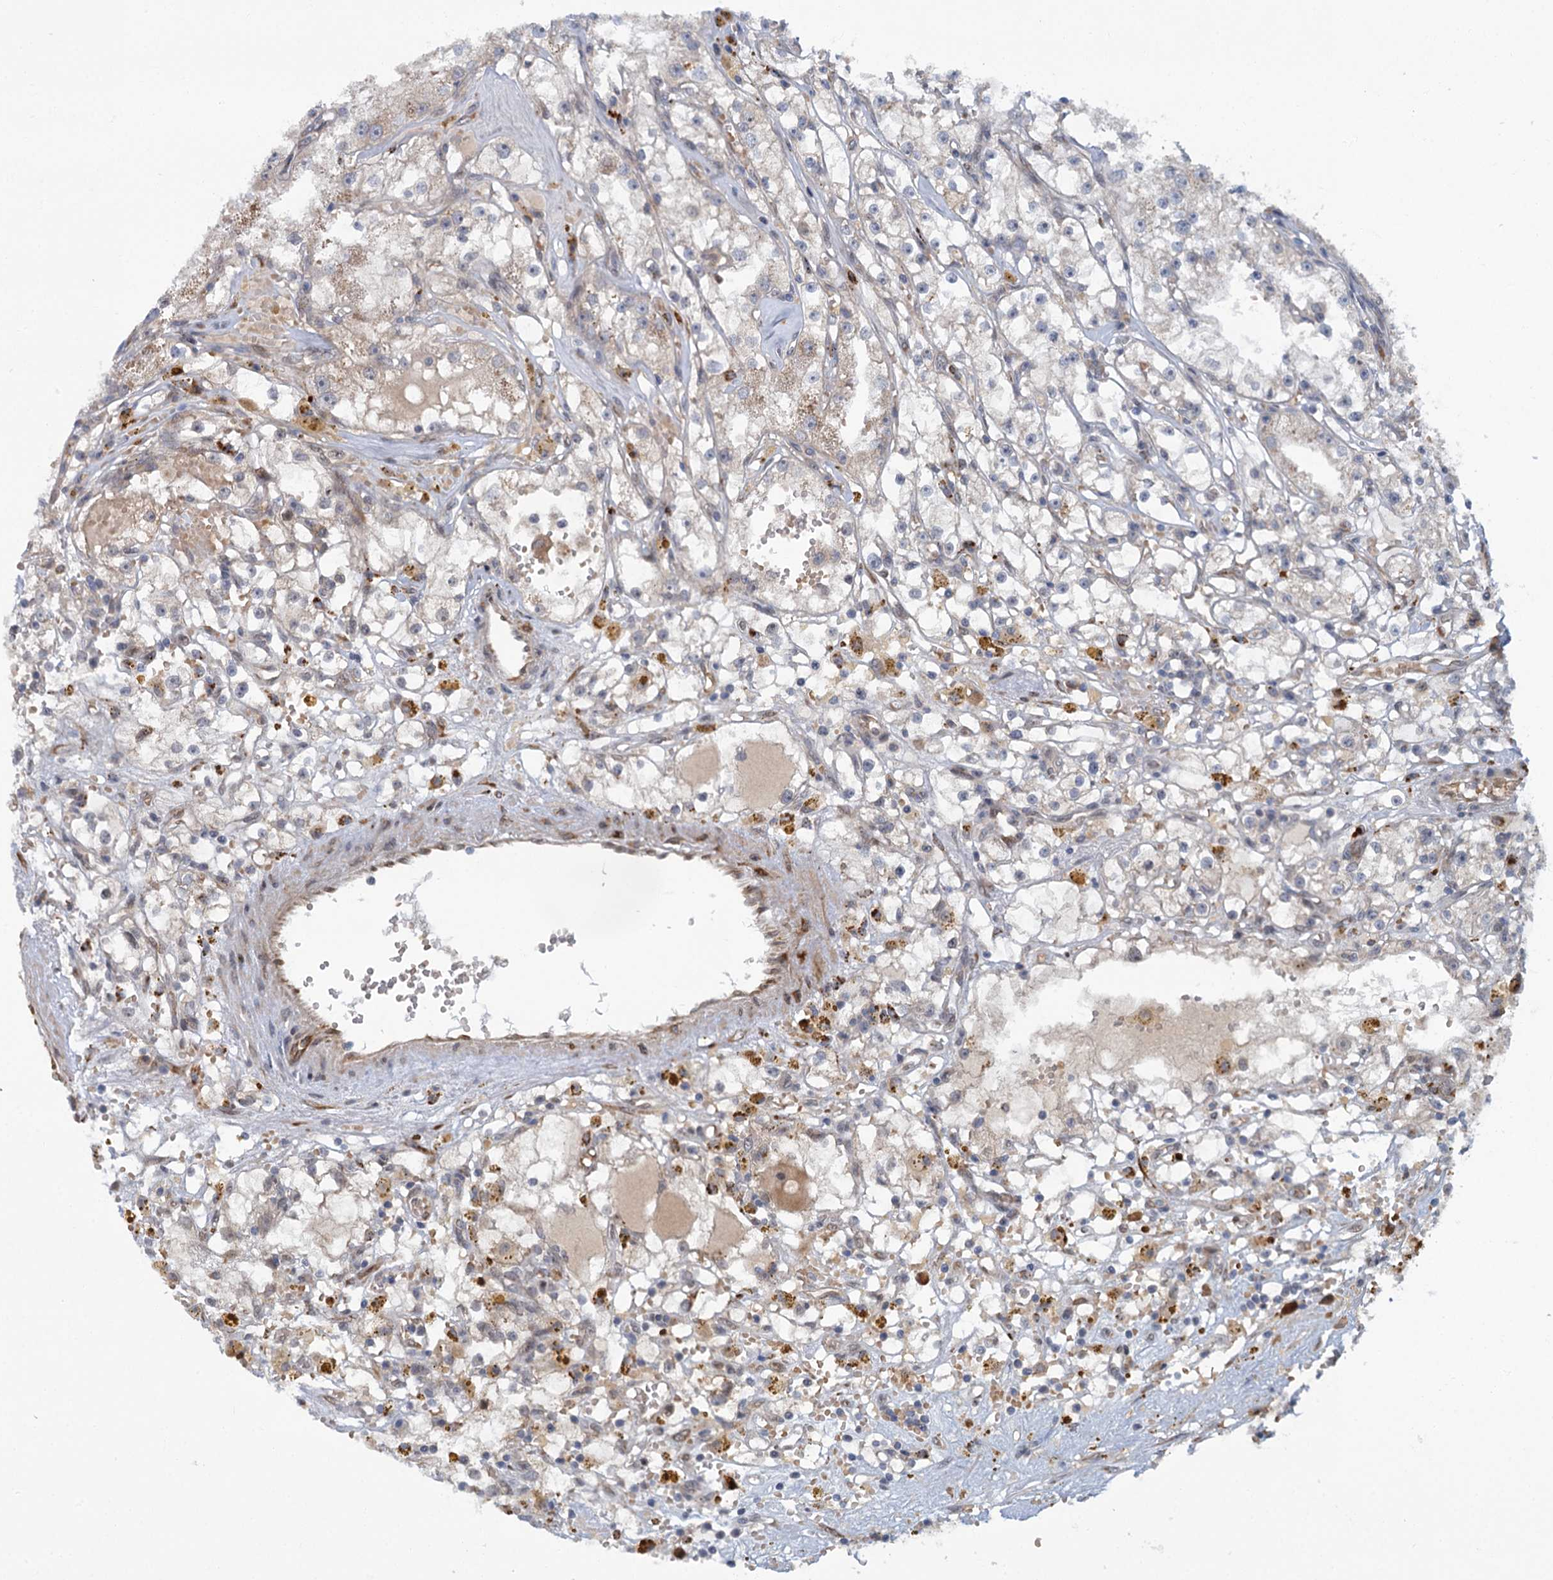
{"staining": {"intensity": "moderate", "quantity": "<25%", "location": "cytoplasmic/membranous"}, "tissue": "renal cancer", "cell_type": "Tumor cells", "image_type": "cancer", "snomed": [{"axis": "morphology", "description": "Adenocarcinoma, NOS"}, {"axis": "topography", "description": "Kidney"}], "caption": "Protein expression analysis of renal cancer (adenocarcinoma) shows moderate cytoplasmic/membranous positivity in approximately <25% of tumor cells. (Stains: DAB in brown, nuclei in blue, Microscopy: brightfield microscopy at high magnification).", "gene": "APBA2", "patient": {"sex": "male", "age": 56}}